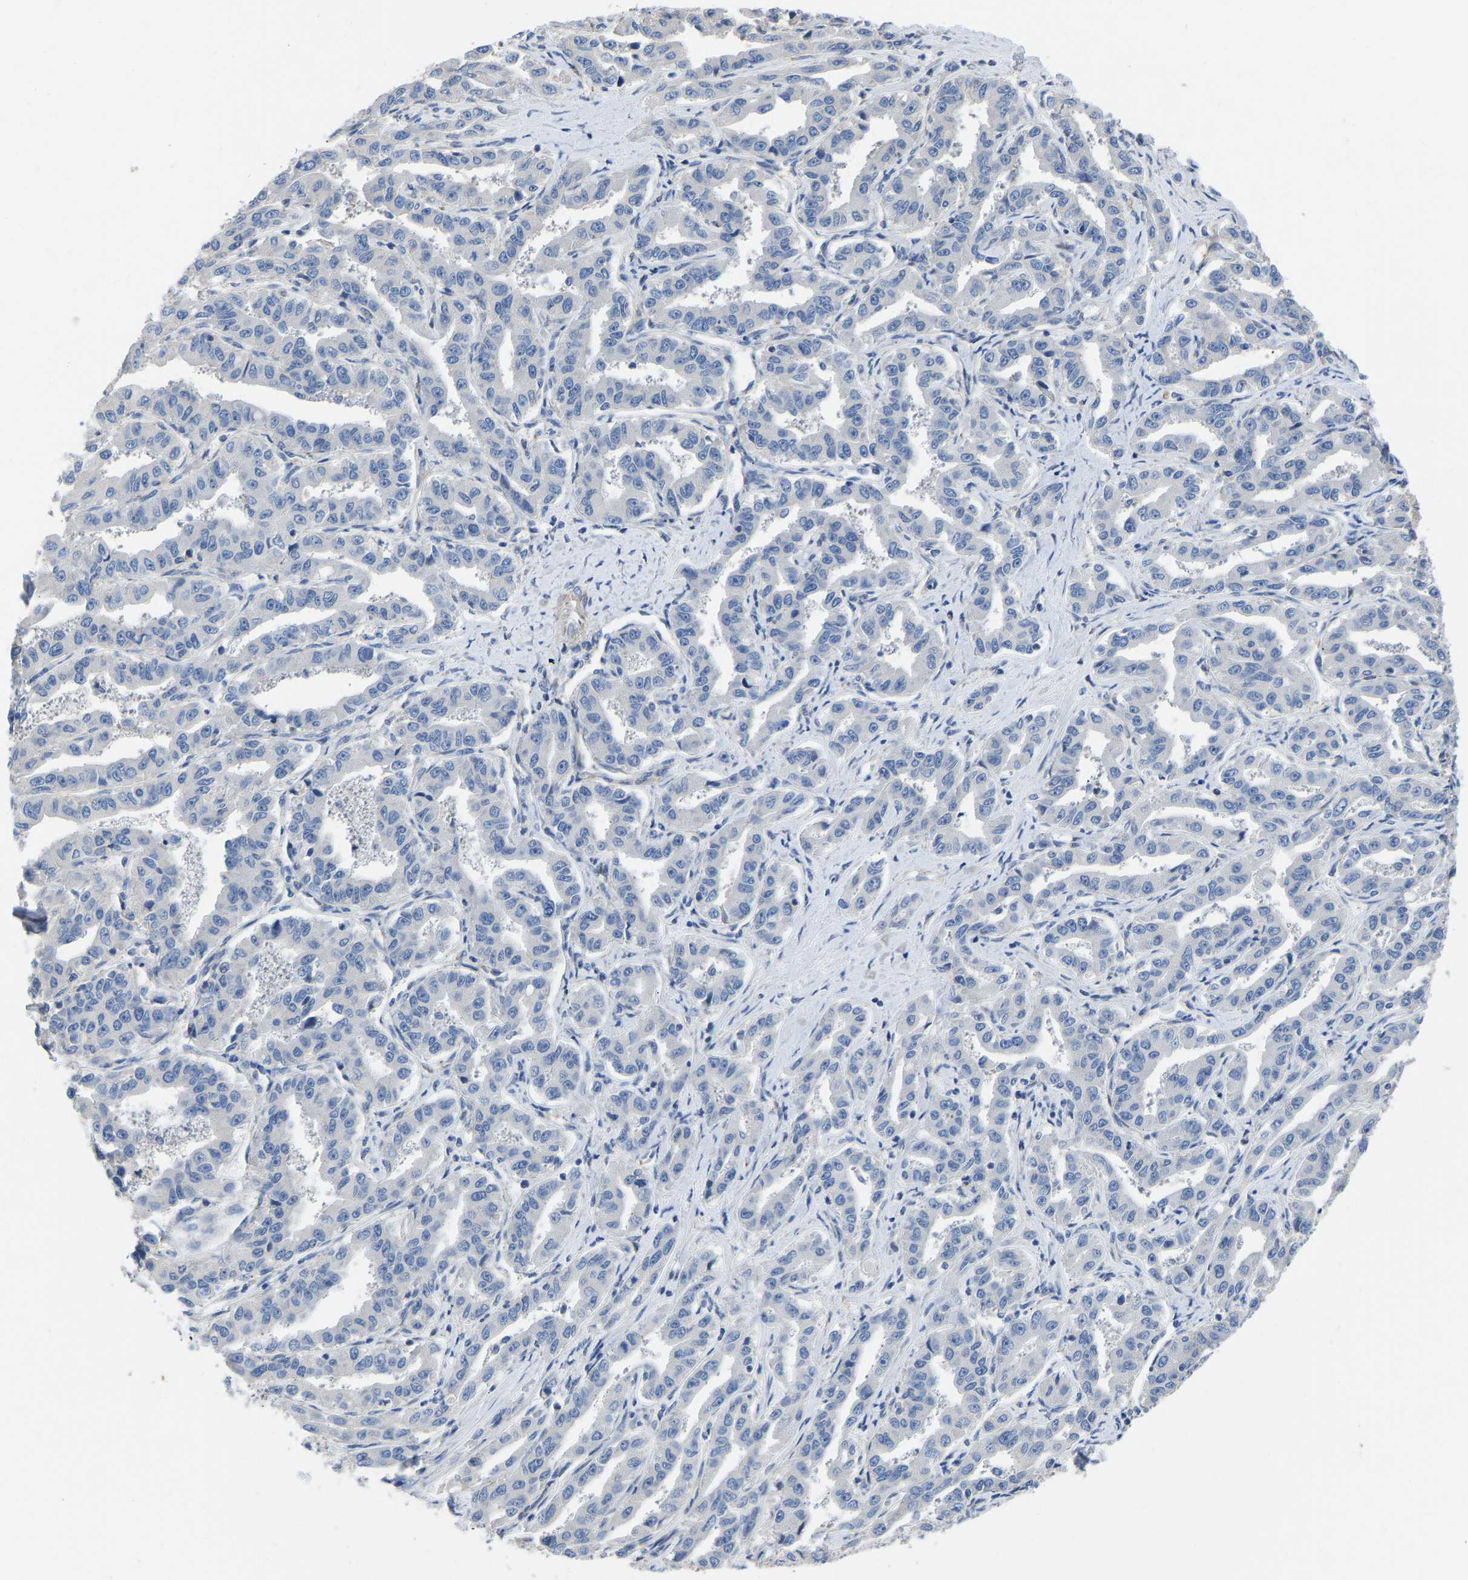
{"staining": {"intensity": "negative", "quantity": "none", "location": "none"}, "tissue": "liver cancer", "cell_type": "Tumor cells", "image_type": "cancer", "snomed": [{"axis": "morphology", "description": "Cholangiocarcinoma"}, {"axis": "topography", "description": "Liver"}], "caption": "This is a image of IHC staining of liver cancer (cholangiocarcinoma), which shows no staining in tumor cells. (DAB immunohistochemistry (IHC), high magnification).", "gene": "ELMO2", "patient": {"sex": "male", "age": 59}}